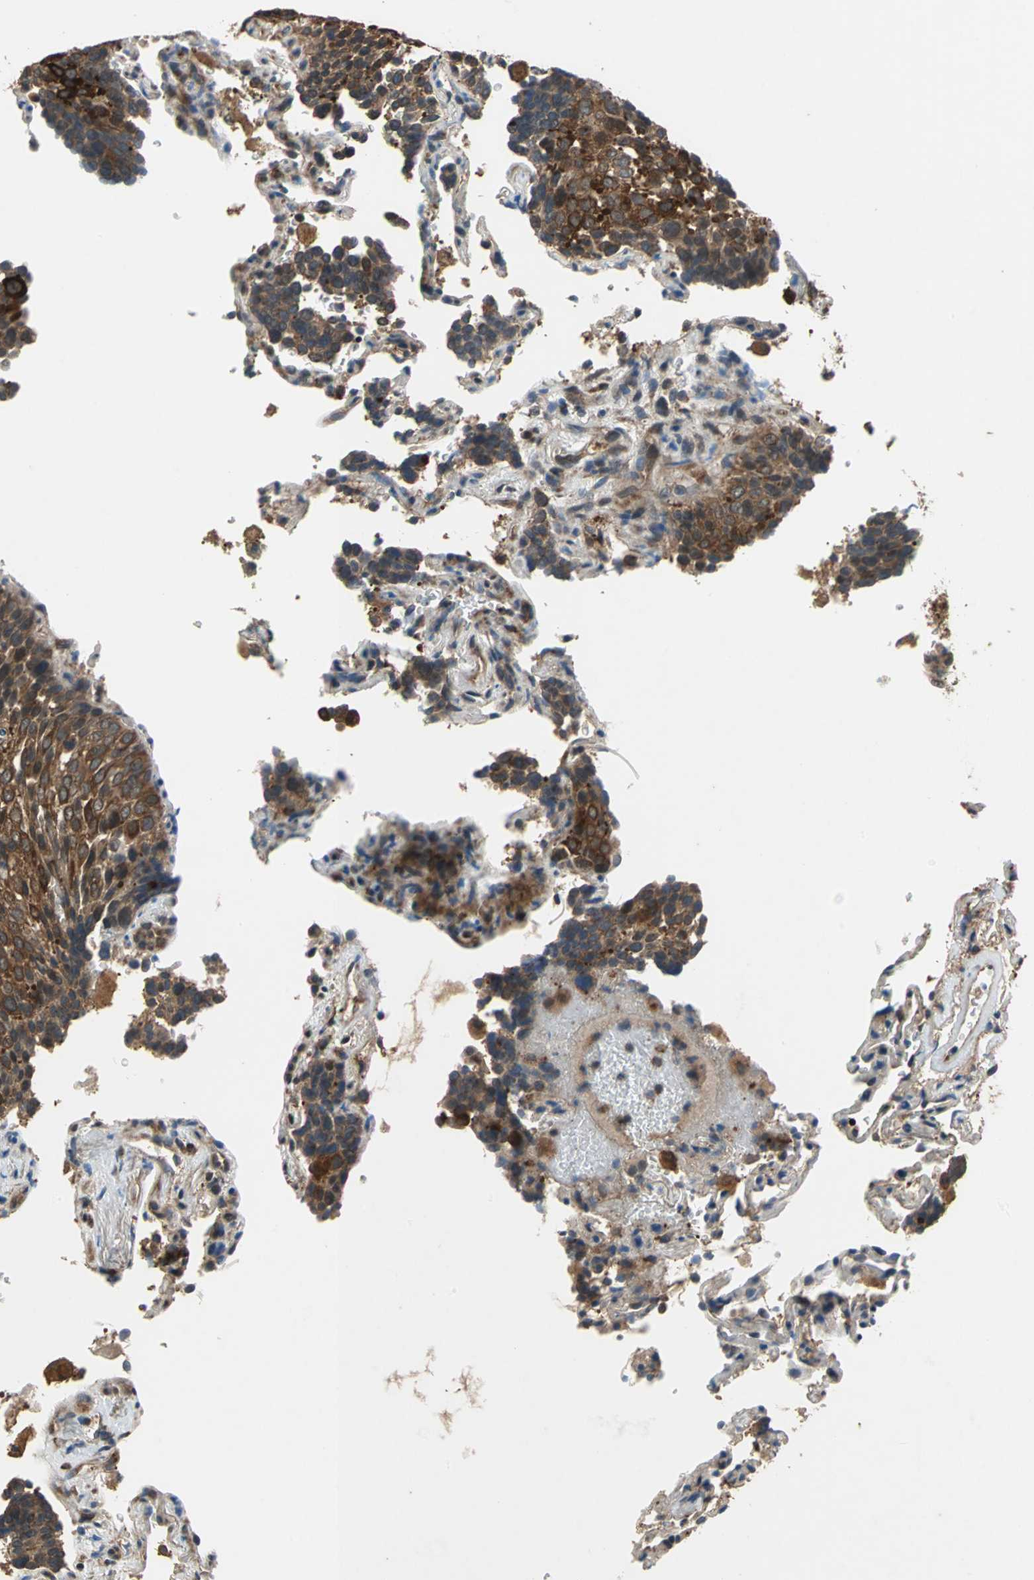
{"staining": {"intensity": "moderate", "quantity": ">75%", "location": "cytoplasmic/membranous"}, "tissue": "lung cancer", "cell_type": "Tumor cells", "image_type": "cancer", "snomed": [{"axis": "morphology", "description": "Squamous cell carcinoma, NOS"}, {"axis": "topography", "description": "Lung"}], "caption": "Protein expression analysis of squamous cell carcinoma (lung) shows moderate cytoplasmic/membranous expression in about >75% of tumor cells.", "gene": "NFKBIE", "patient": {"sex": "male", "age": 54}}